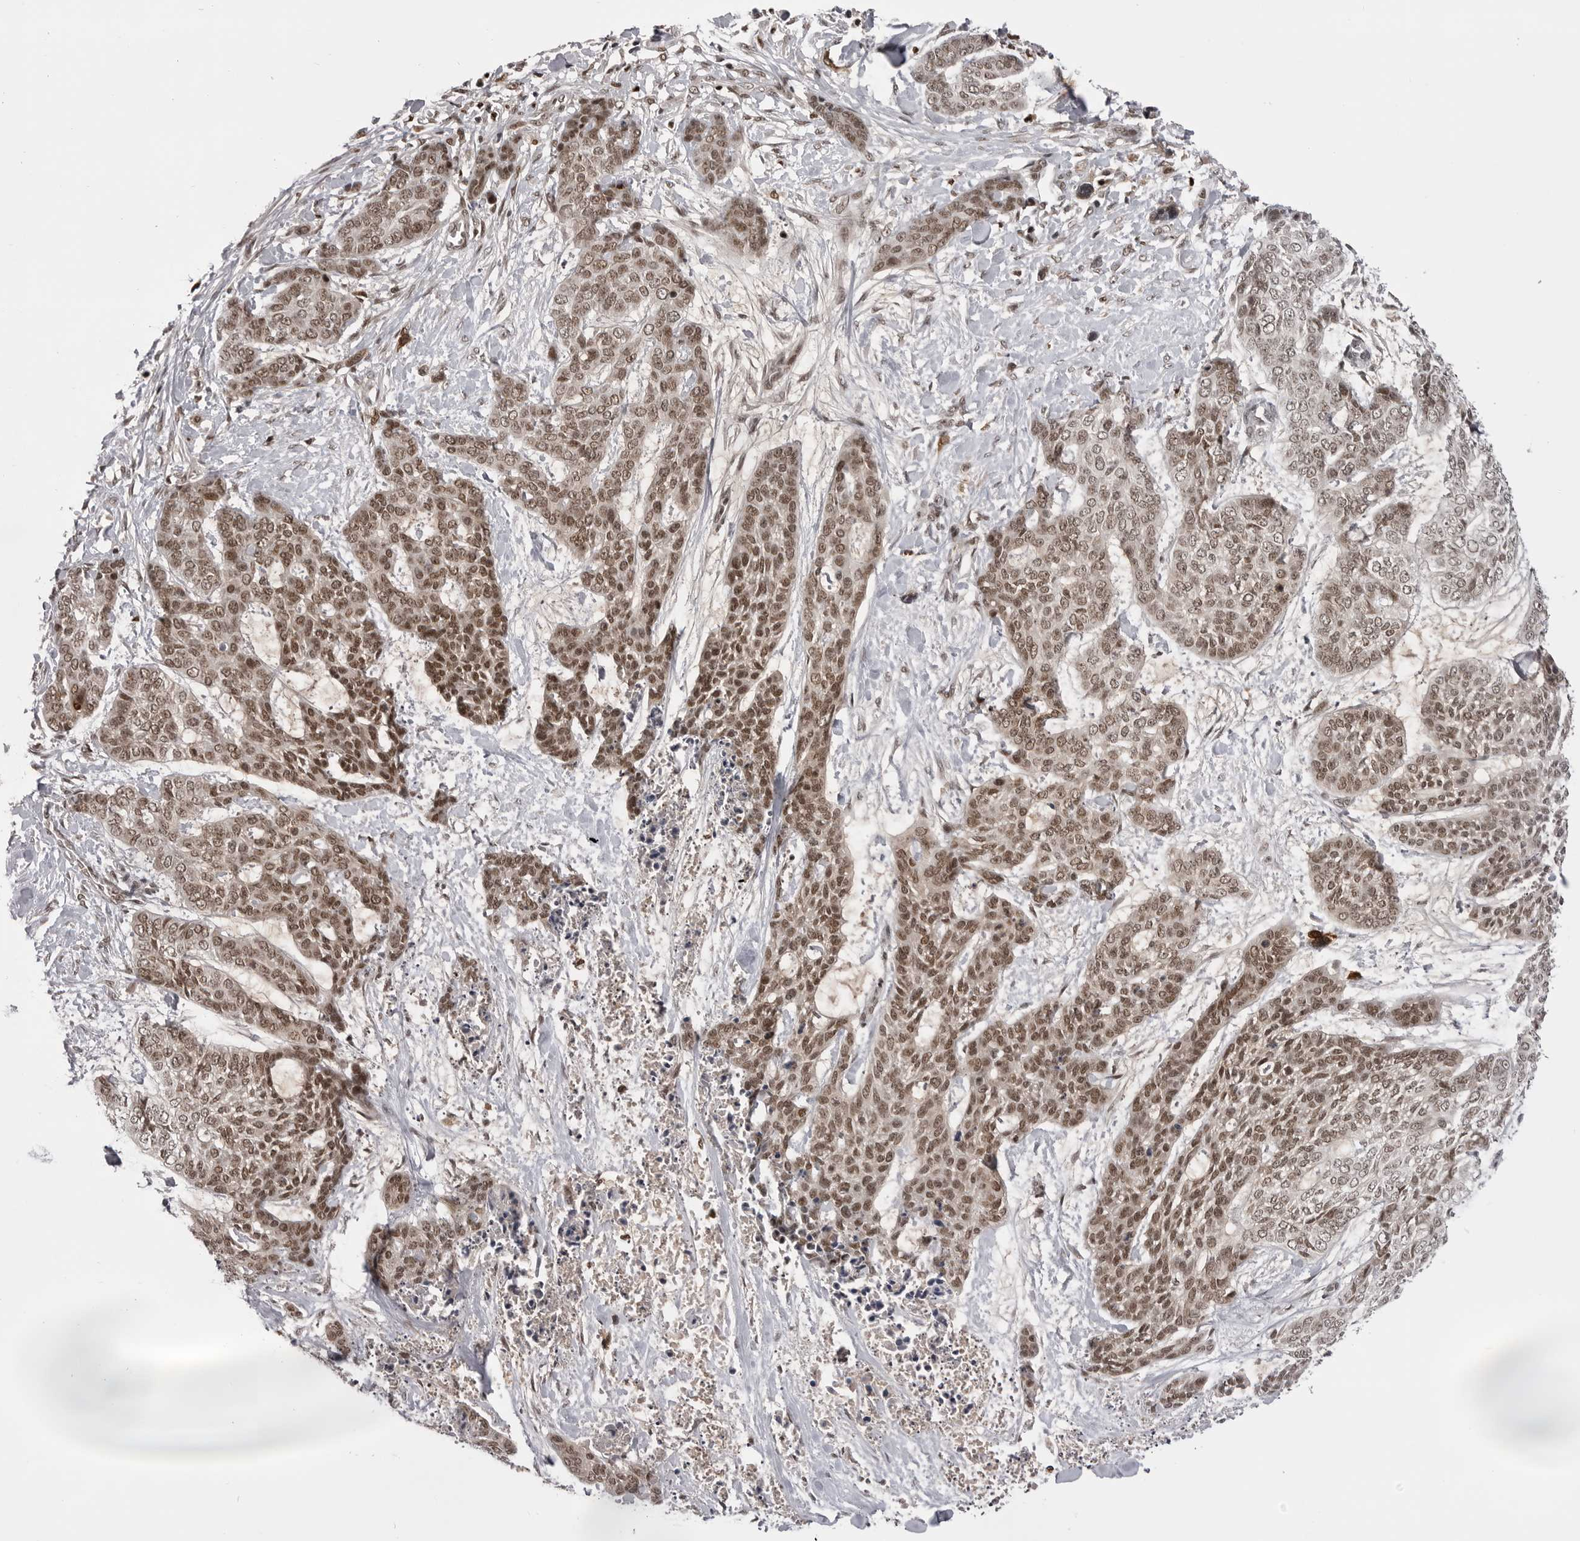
{"staining": {"intensity": "moderate", "quantity": ">75%", "location": "nuclear"}, "tissue": "skin cancer", "cell_type": "Tumor cells", "image_type": "cancer", "snomed": [{"axis": "morphology", "description": "Basal cell carcinoma"}, {"axis": "topography", "description": "Skin"}], "caption": "Immunohistochemical staining of human basal cell carcinoma (skin) demonstrates medium levels of moderate nuclear protein staining in approximately >75% of tumor cells.", "gene": "PTK2B", "patient": {"sex": "female", "age": 64}}